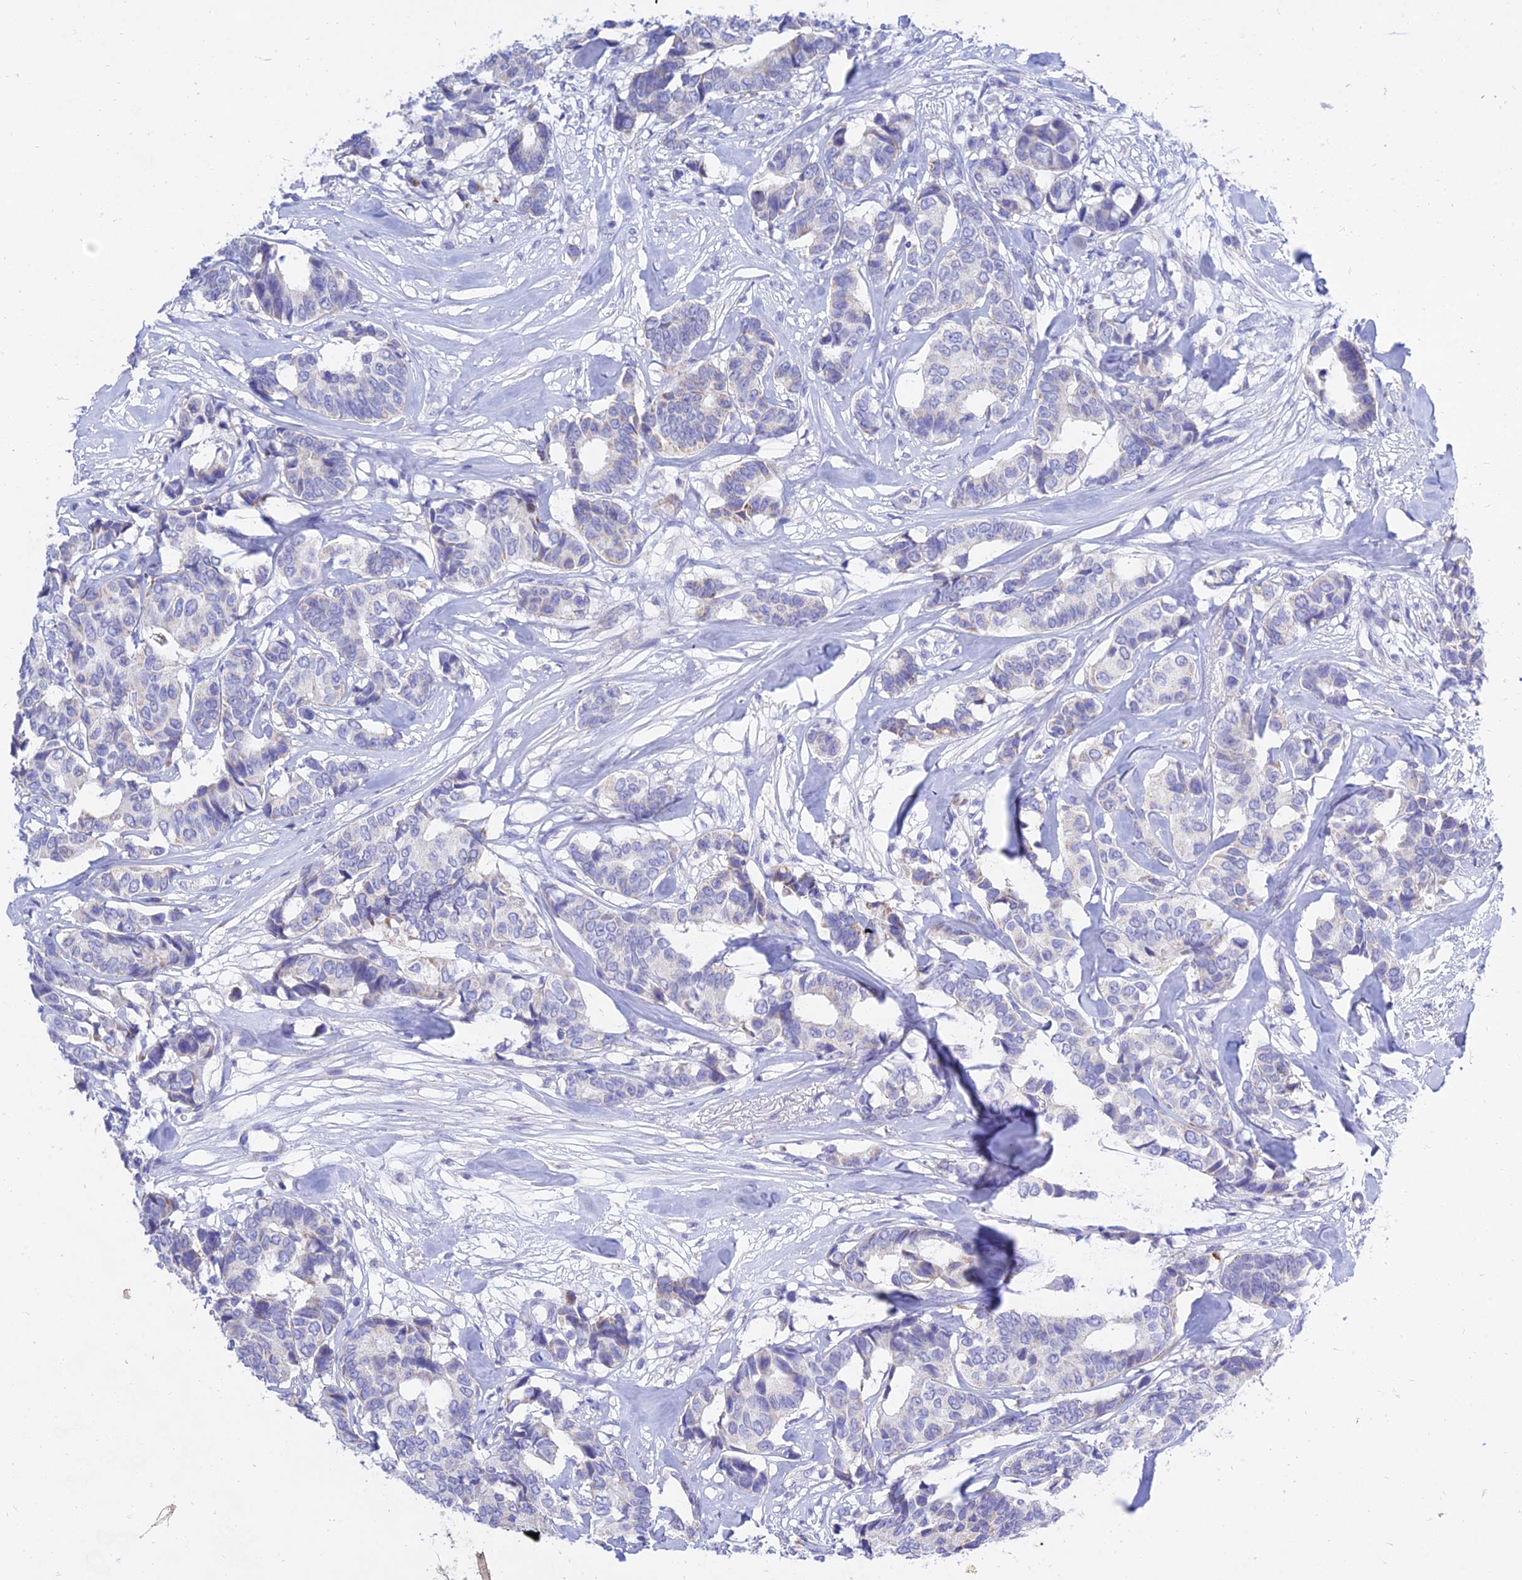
{"staining": {"intensity": "negative", "quantity": "none", "location": "none"}, "tissue": "breast cancer", "cell_type": "Tumor cells", "image_type": "cancer", "snomed": [{"axis": "morphology", "description": "Duct carcinoma"}, {"axis": "topography", "description": "Breast"}], "caption": "A high-resolution image shows IHC staining of breast cancer (infiltrating ductal carcinoma), which demonstrates no significant staining in tumor cells.", "gene": "PKN3", "patient": {"sex": "female", "age": 87}}